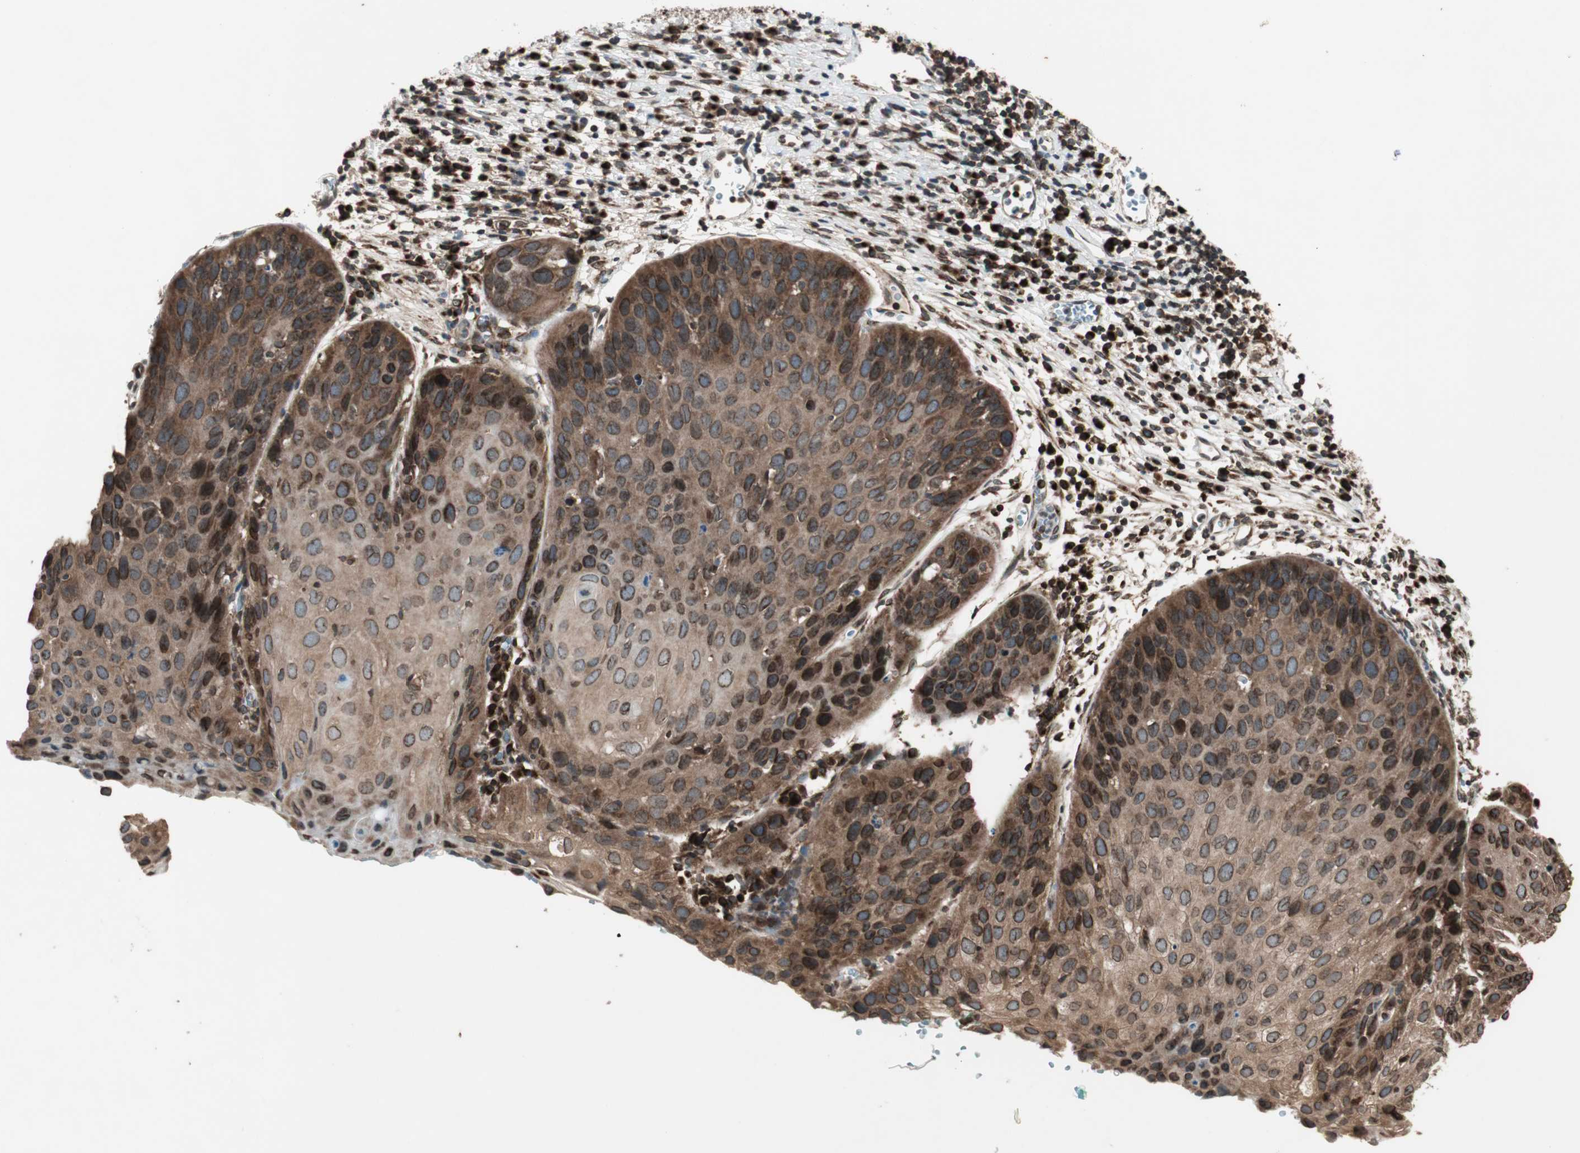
{"staining": {"intensity": "strong", "quantity": ">75%", "location": "cytoplasmic/membranous,nuclear"}, "tissue": "cervical cancer", "cell_type": "Tumor cells", "image_type": "cancer", "snomed": [{"axis": "morphology", "description": "Squamous cell carcinoma, NOS"}, {"axis": "topography", "description": "Cervix"}], "caption": "Strong cytoplasmic/membranous and nuclear protein staining is appreciated in approximately >75% of tumor cells in cervical cancer (squamous cell carcinoma).", "gene": "NUP62", "patient": {"sex": "female", "age": 38}}